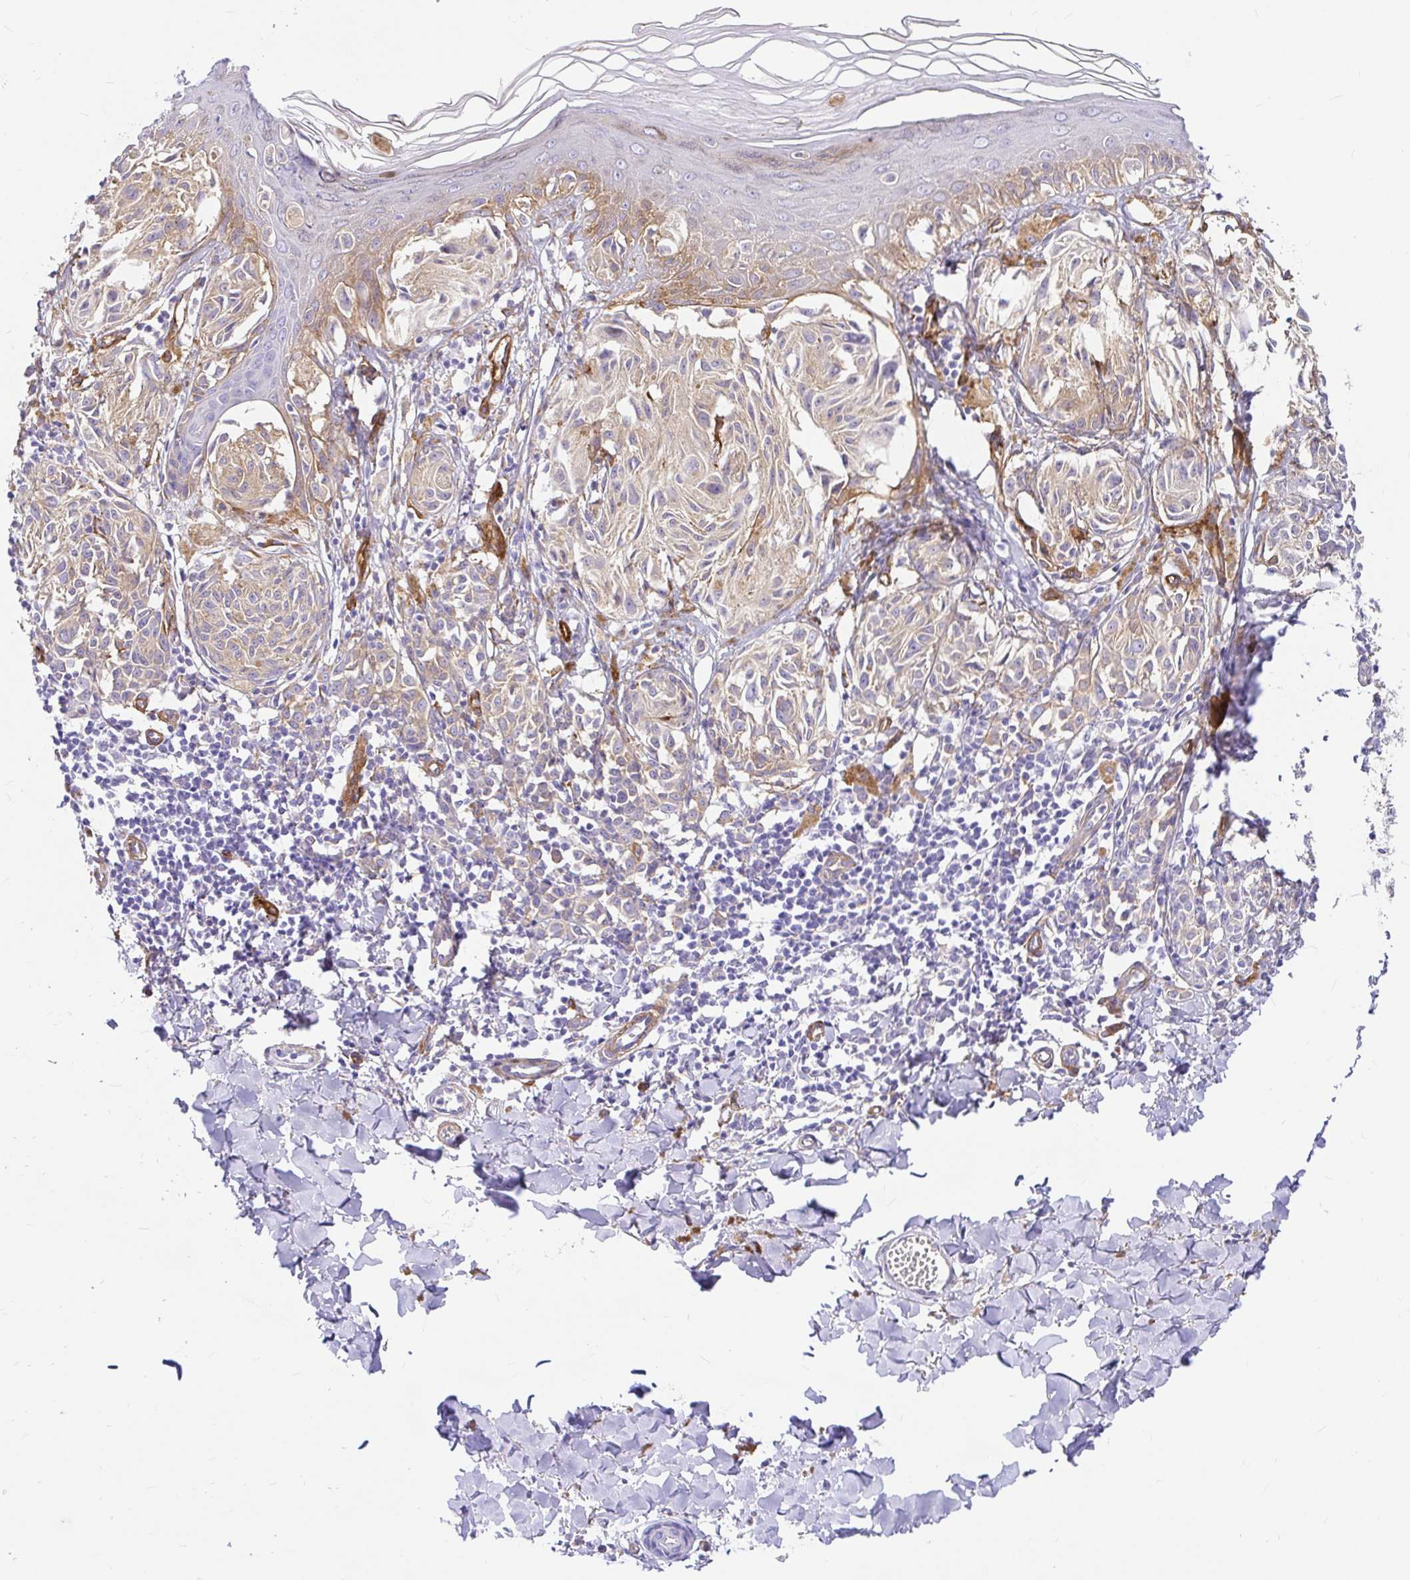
{"staining": {"intensity": "weak", "quantity": "<25%", "location": "cytoplasmic/membranous"}, "tissue": "melanoma", "cell_type": "Tumor cells", "image_type": "cancer", "snomed": [{"axis": "morphology", "description": "Malignant melanoma, NOS"}, {"axis": "topography", "description": "Skin"}], "caption": "Human melanoma stained for a protein using immunohistochemistry (IHC) displays no positivity in tumor cells.", "gene": "MYO1B", "patient": {"sex": "female", "age": 38}}